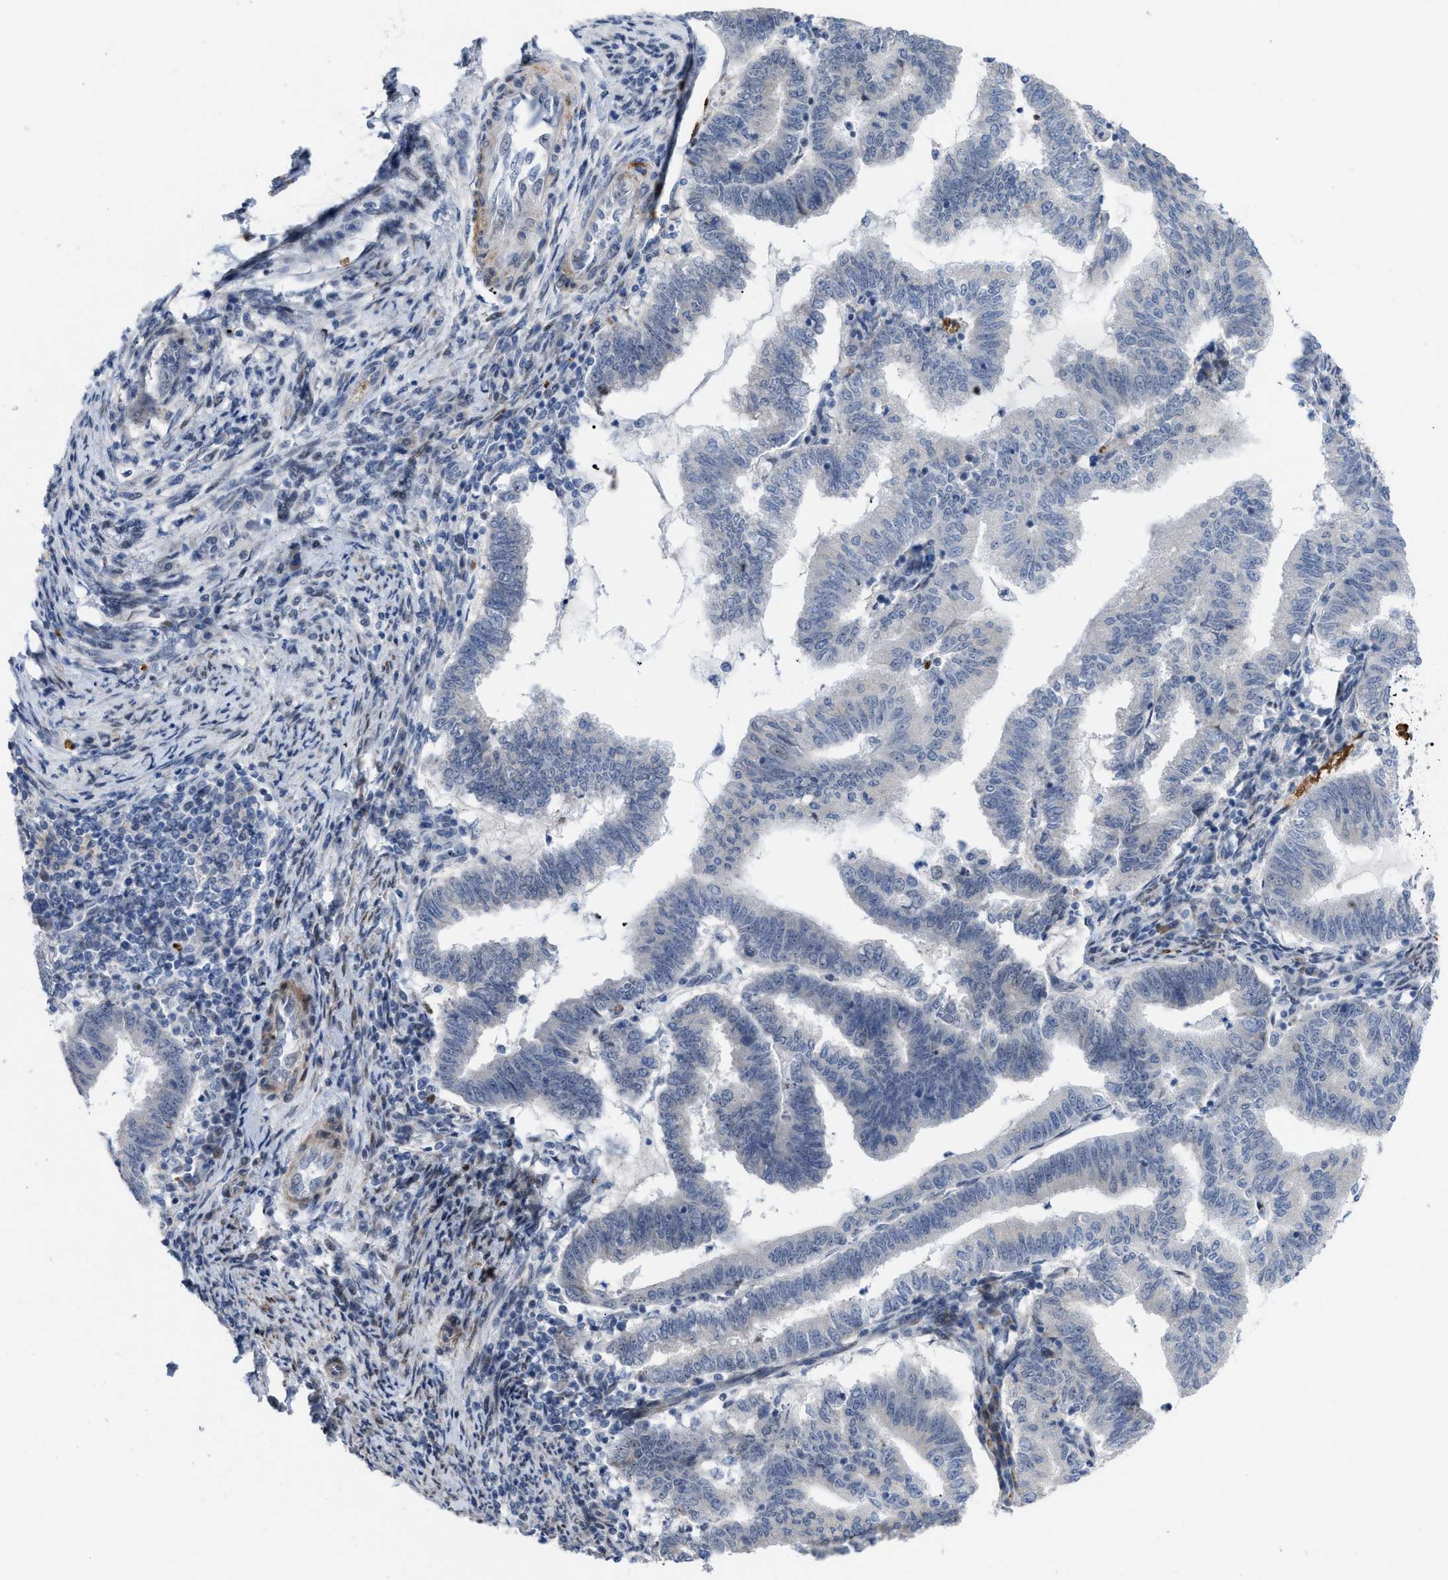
{"staining": {"intensity": "negative", "quantity": "none", "location": "none"}, "tissue": "endometrial cancer", "cell_type": "Tumor cells", "image_type": "cancer", "snomed": [{"axis": "morphology", "description": "Polyp, NOS"}, {"axis": "morphology", "description": "Adenocarcinoma, NOS"}, {"axis": "morphology", "description": "Adenoma, NOS"}, {"axis": "topography", "description": "Endometrium"}], "caption": "The IHC photomicrograph has no significant staining in tumor cells of endometrial polyp tissue. (DAB (3,3'-diaminobenzidine) immunohistochemistry (IHC) with hematoxylin counter stain).", "gene": "POLR1F", "patient": {"sex": "female", "age": 79}}